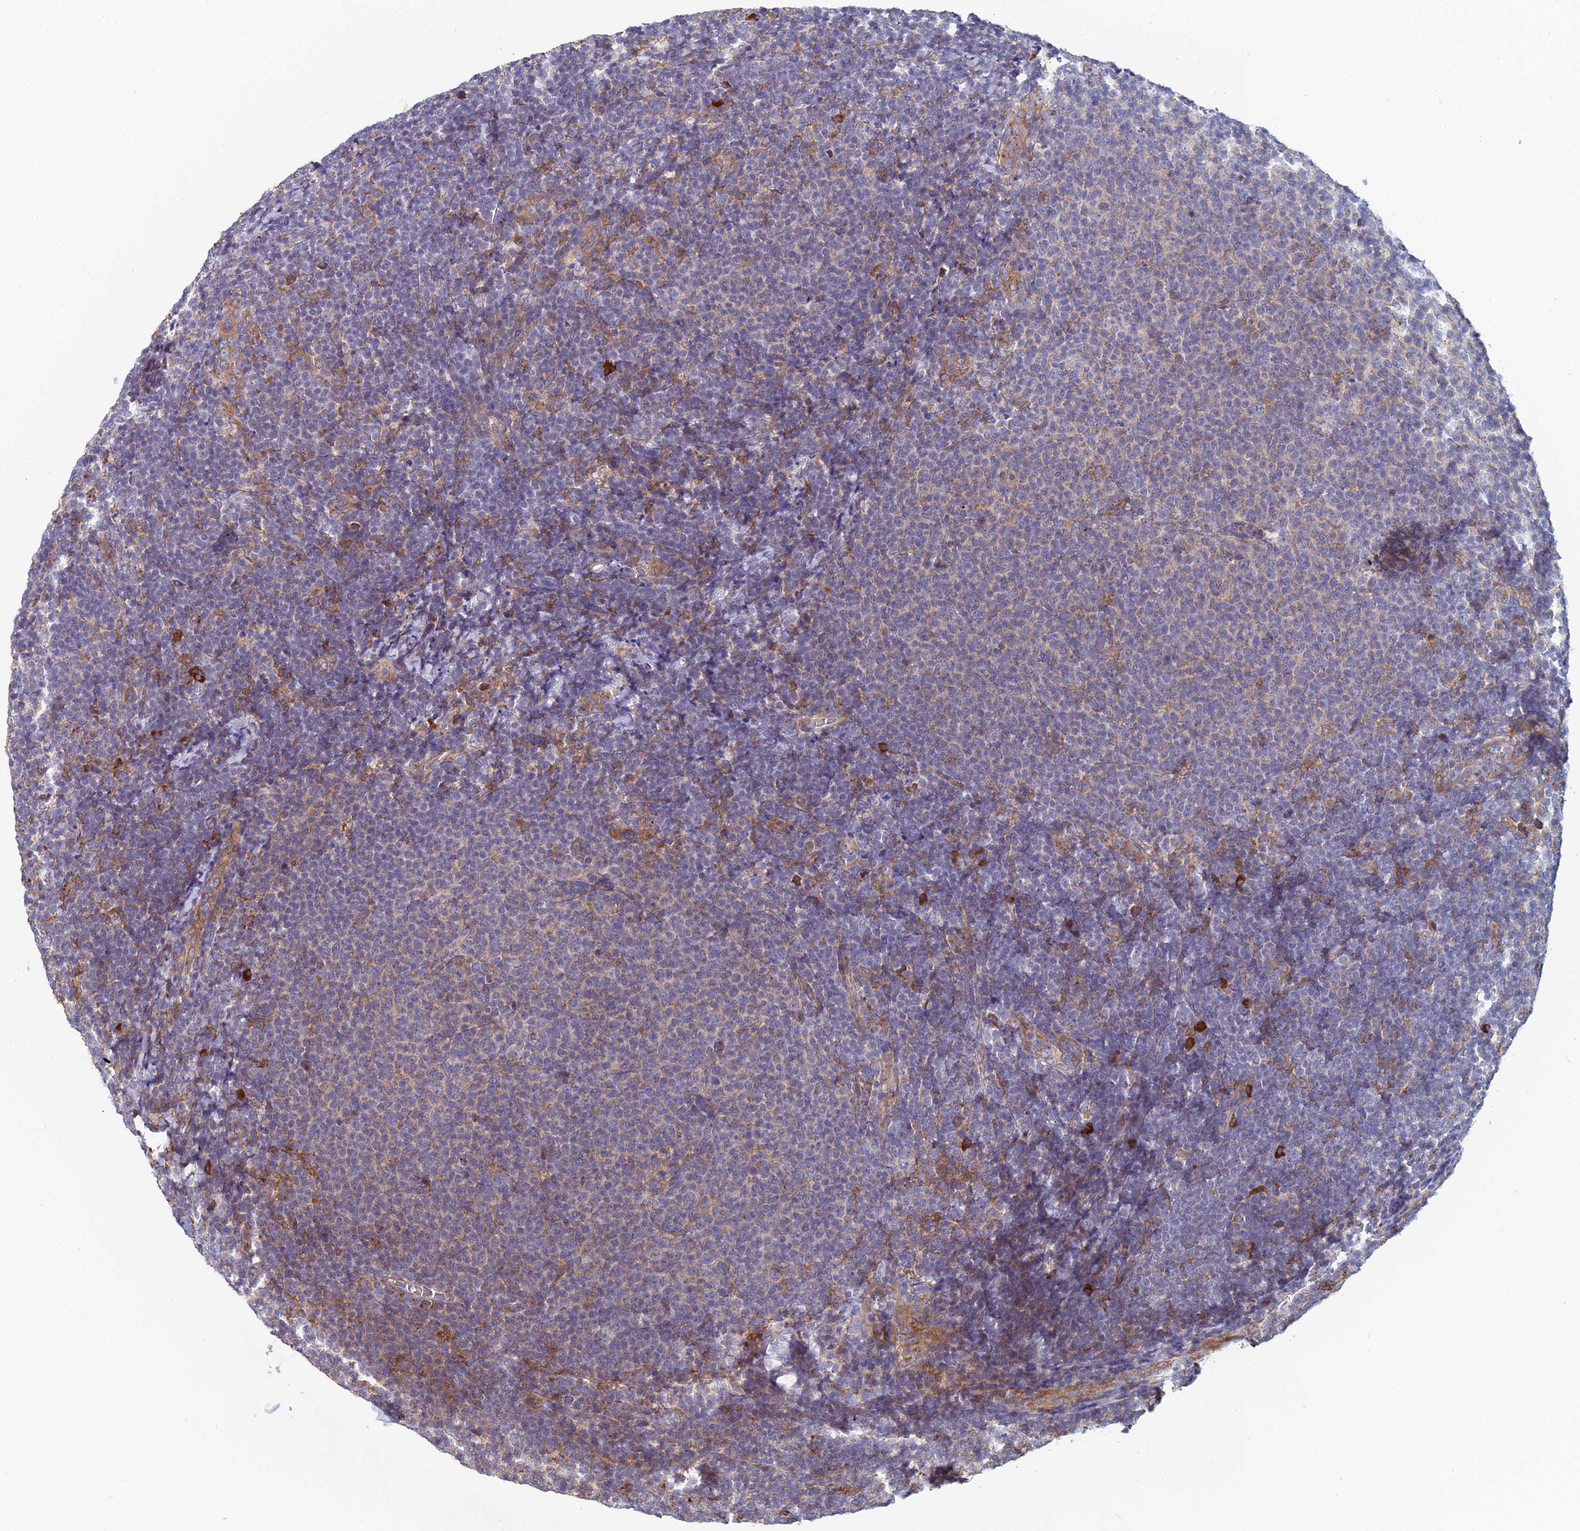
{"staining": {"intensity": "negative", "quantity": "none", "location": "none"}, "tissue": "lymphoma", "cell_type": "Tumor cells", "image_type": "cancer", "snomed": [{"axis": "morphology", "description": "Malignant lymphoma, non-Hodgkin's type, Low grade"}, {"axis": "topography", "description": "Lymph node"}], "caption": "The histopathology image displays no significant expression in tumor cells of low-grade malignant lymphoma, non-Hodgkin's type. The staining is performed using DAB (3,3'-diaminobenzidine) brown chromogen with nuclei counter-stained in using hematoxylin.", "gene": "CLCN3", "patient": {"sex": "male", "age": 66}}